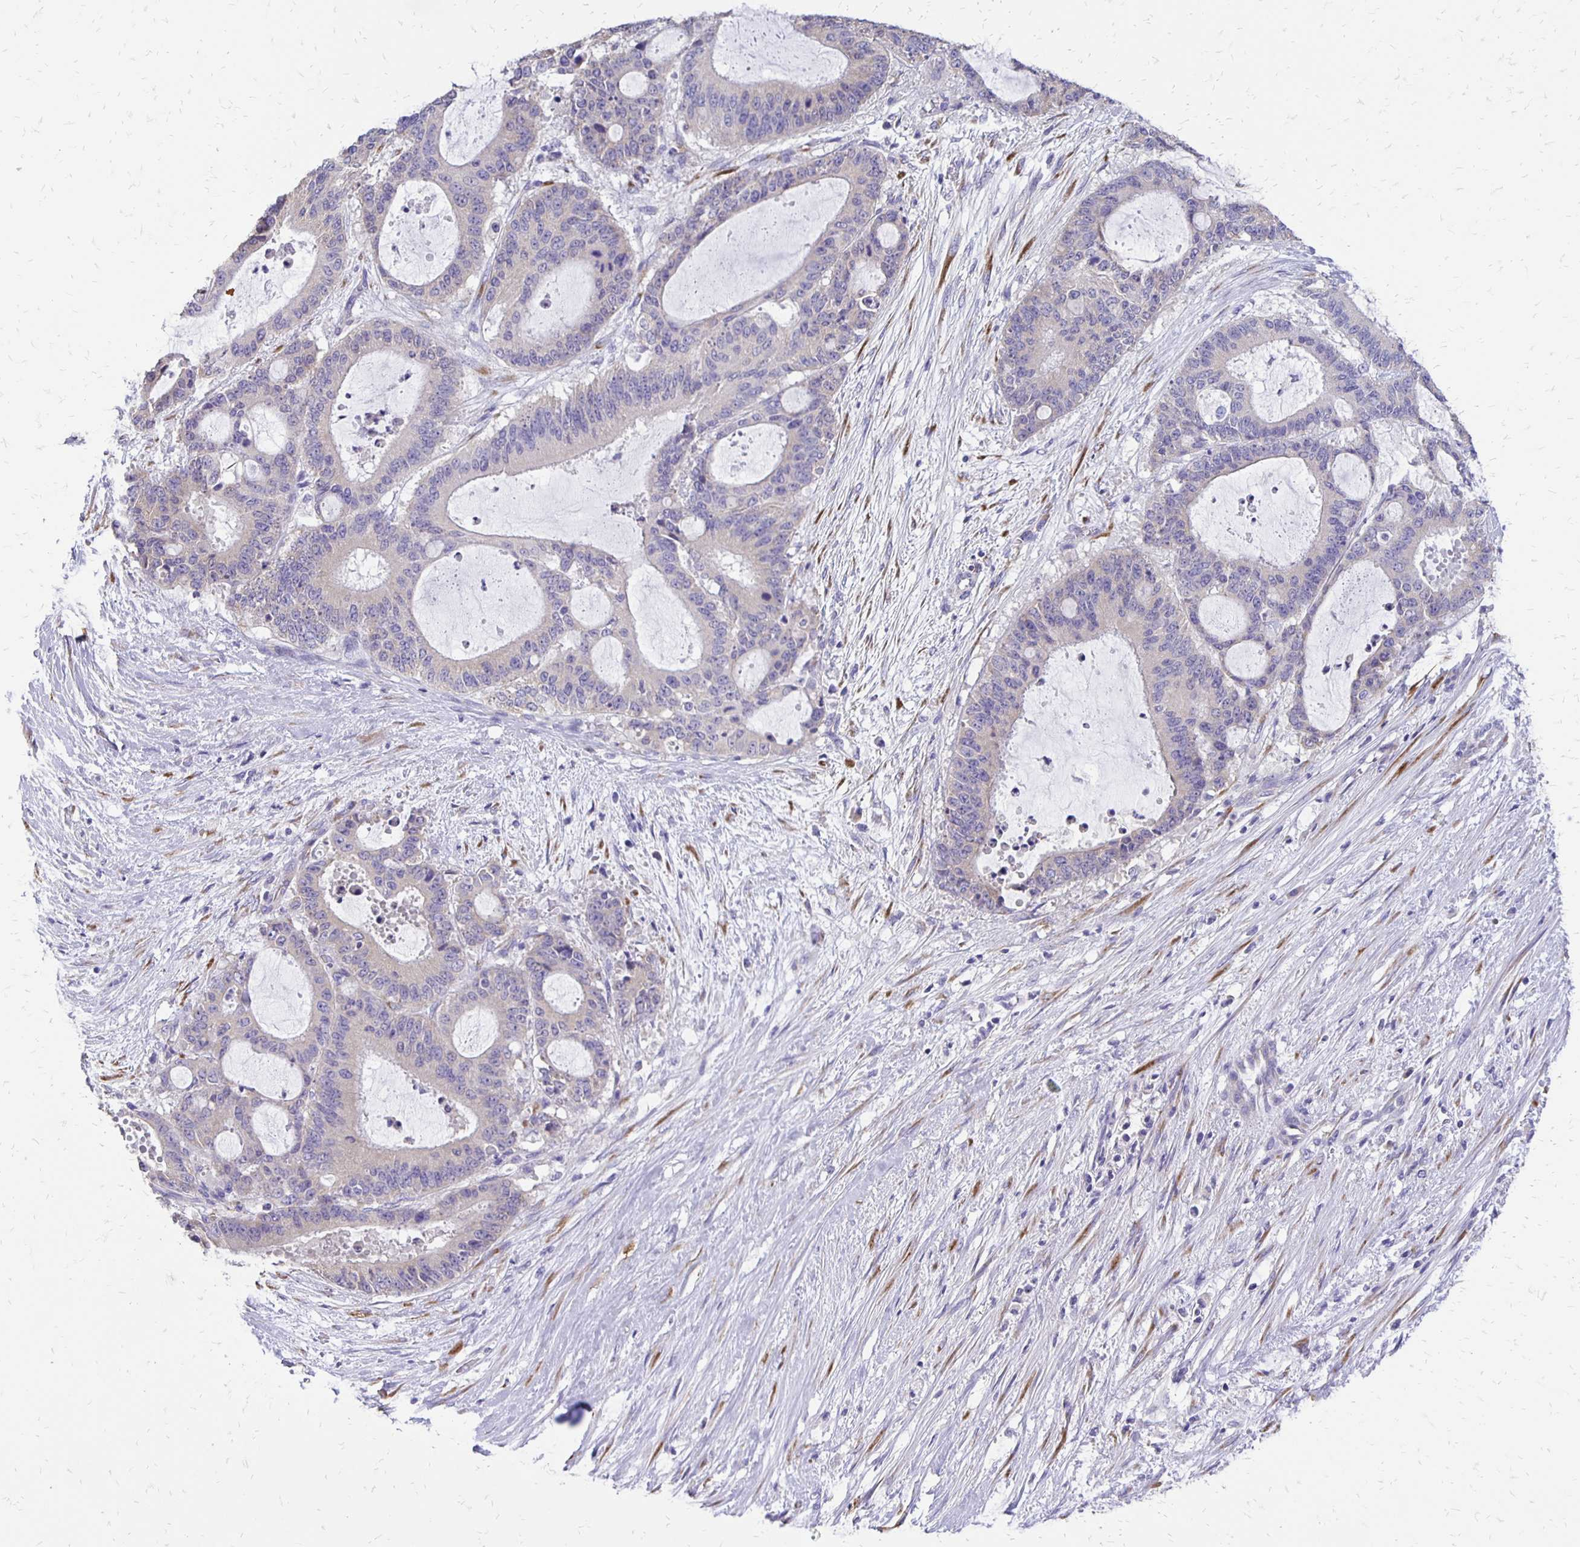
{"staining": {"intensity": "negative", "quantity": "none", "location": "none"}, "tissue": "liver cancer", "cell_type": "Tumor cells", "image_type": "cancer", "snomed": [{"axis": "morphology", "description": "Normal tissue, NOS"}, {"axis": "morphology", "description": "Cholangiocarcinoma"}, {"axis": "topography", "description": "Liver"}, {"axis": "topography", "description": "Peripheral nerve tissue"}], "caption": "This is an immunohistochemistry photomicrograph of human cholangiocarcinoma (liver). There is no expression in tumor cells.", "gene": "ANKRD45", "patient": {"sex": "female", "age": 73}}